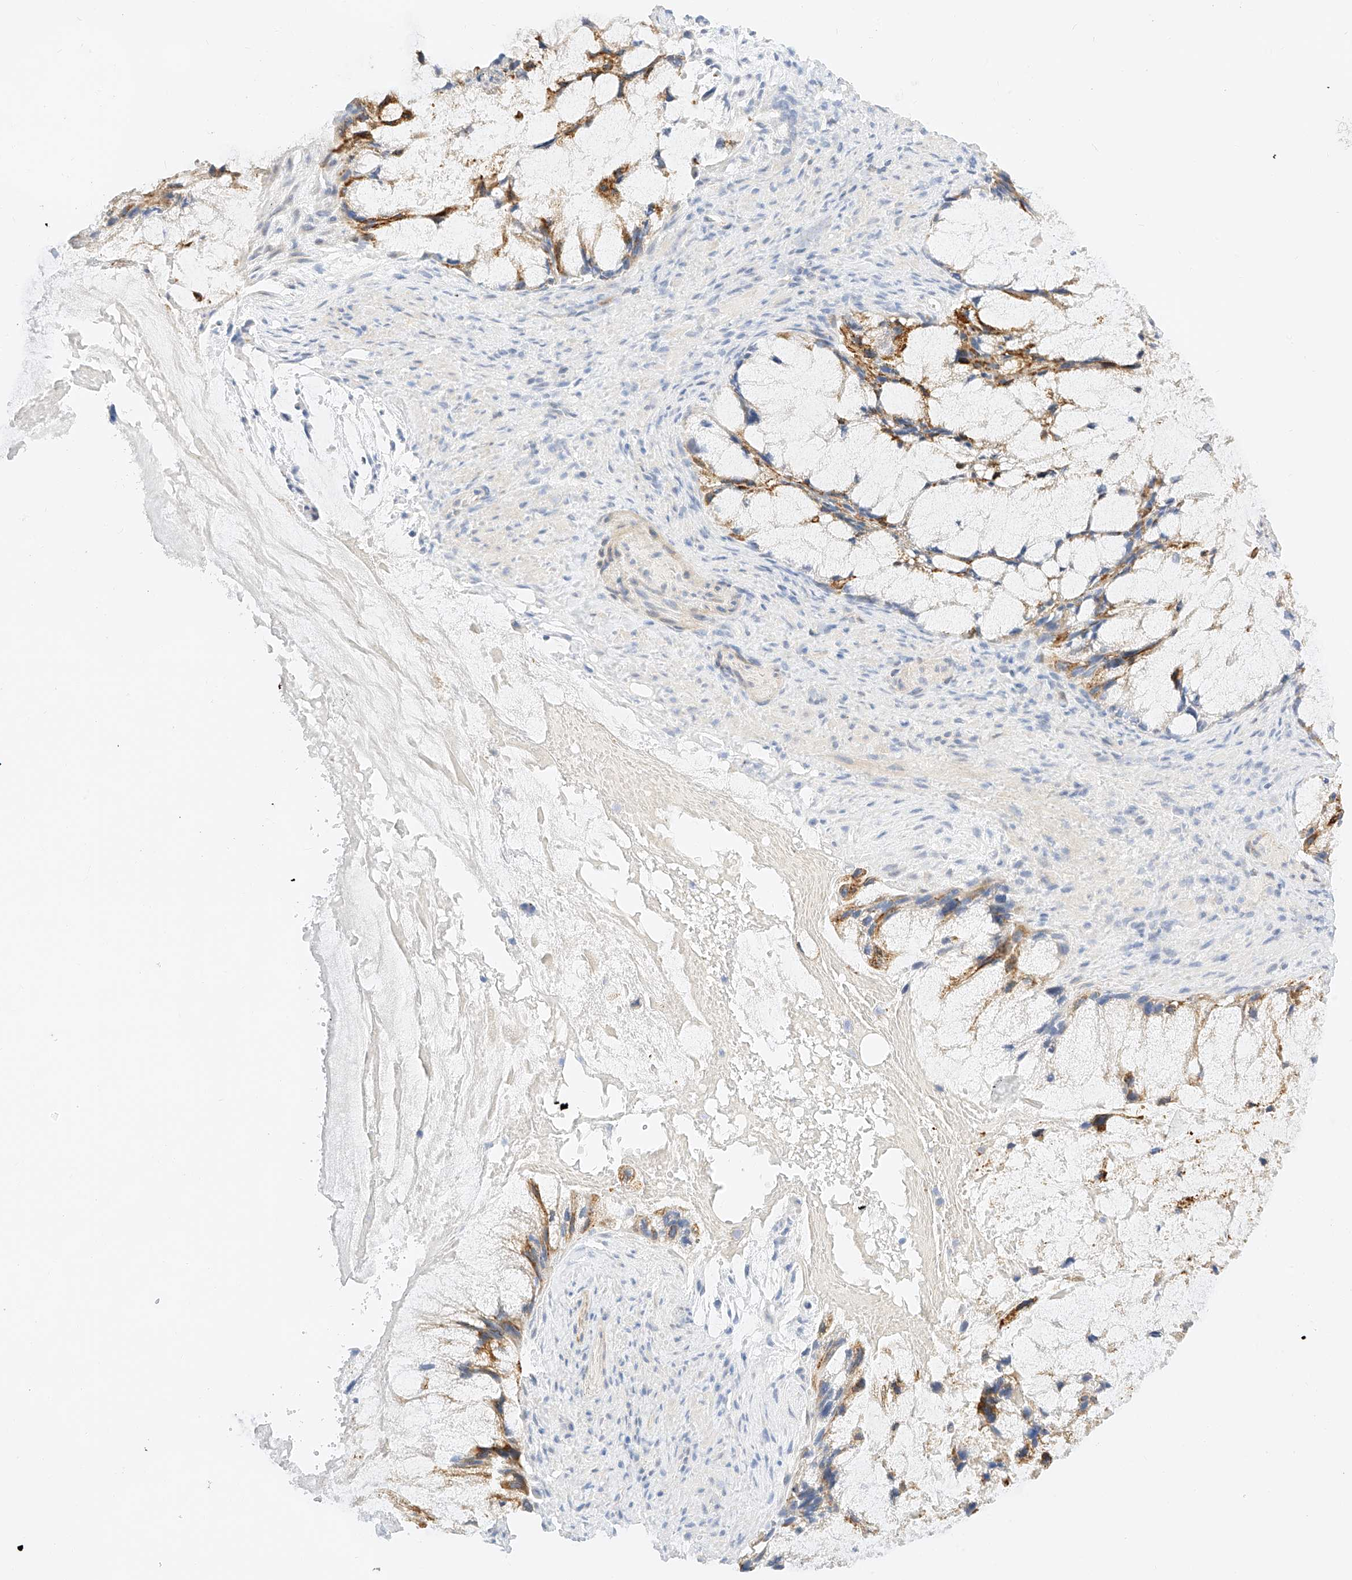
{"staining": {"intensity": "weak", "quantity": "25%-75%", "location": "cytoplasmic/membranous"}, "tissue": "ovarian cancer", "cell_type": "Tumor cells", "image_type": "cancer", "snomed": [{"axis": "morphology", "description": "Cystadenocarcinoma, mucinous, NOS"}, {"axis": "topography", "description": "Ovary"}], "caption": "IHC (DAB) staining of ovarian cancer (mucinous cystadenocarcinoma) exhibits weak cytoplasmic/membranous protein staining in approximately 25%-75% of tumor cells. The protein is stained brown, and the nuclei are stained in blue (DAB (3,3'-diaminobenzidine) IHC with brightfield microscopy, high magnification).", "gene": "CDCP2", "patient": {"sex": "female", "age": 37}}